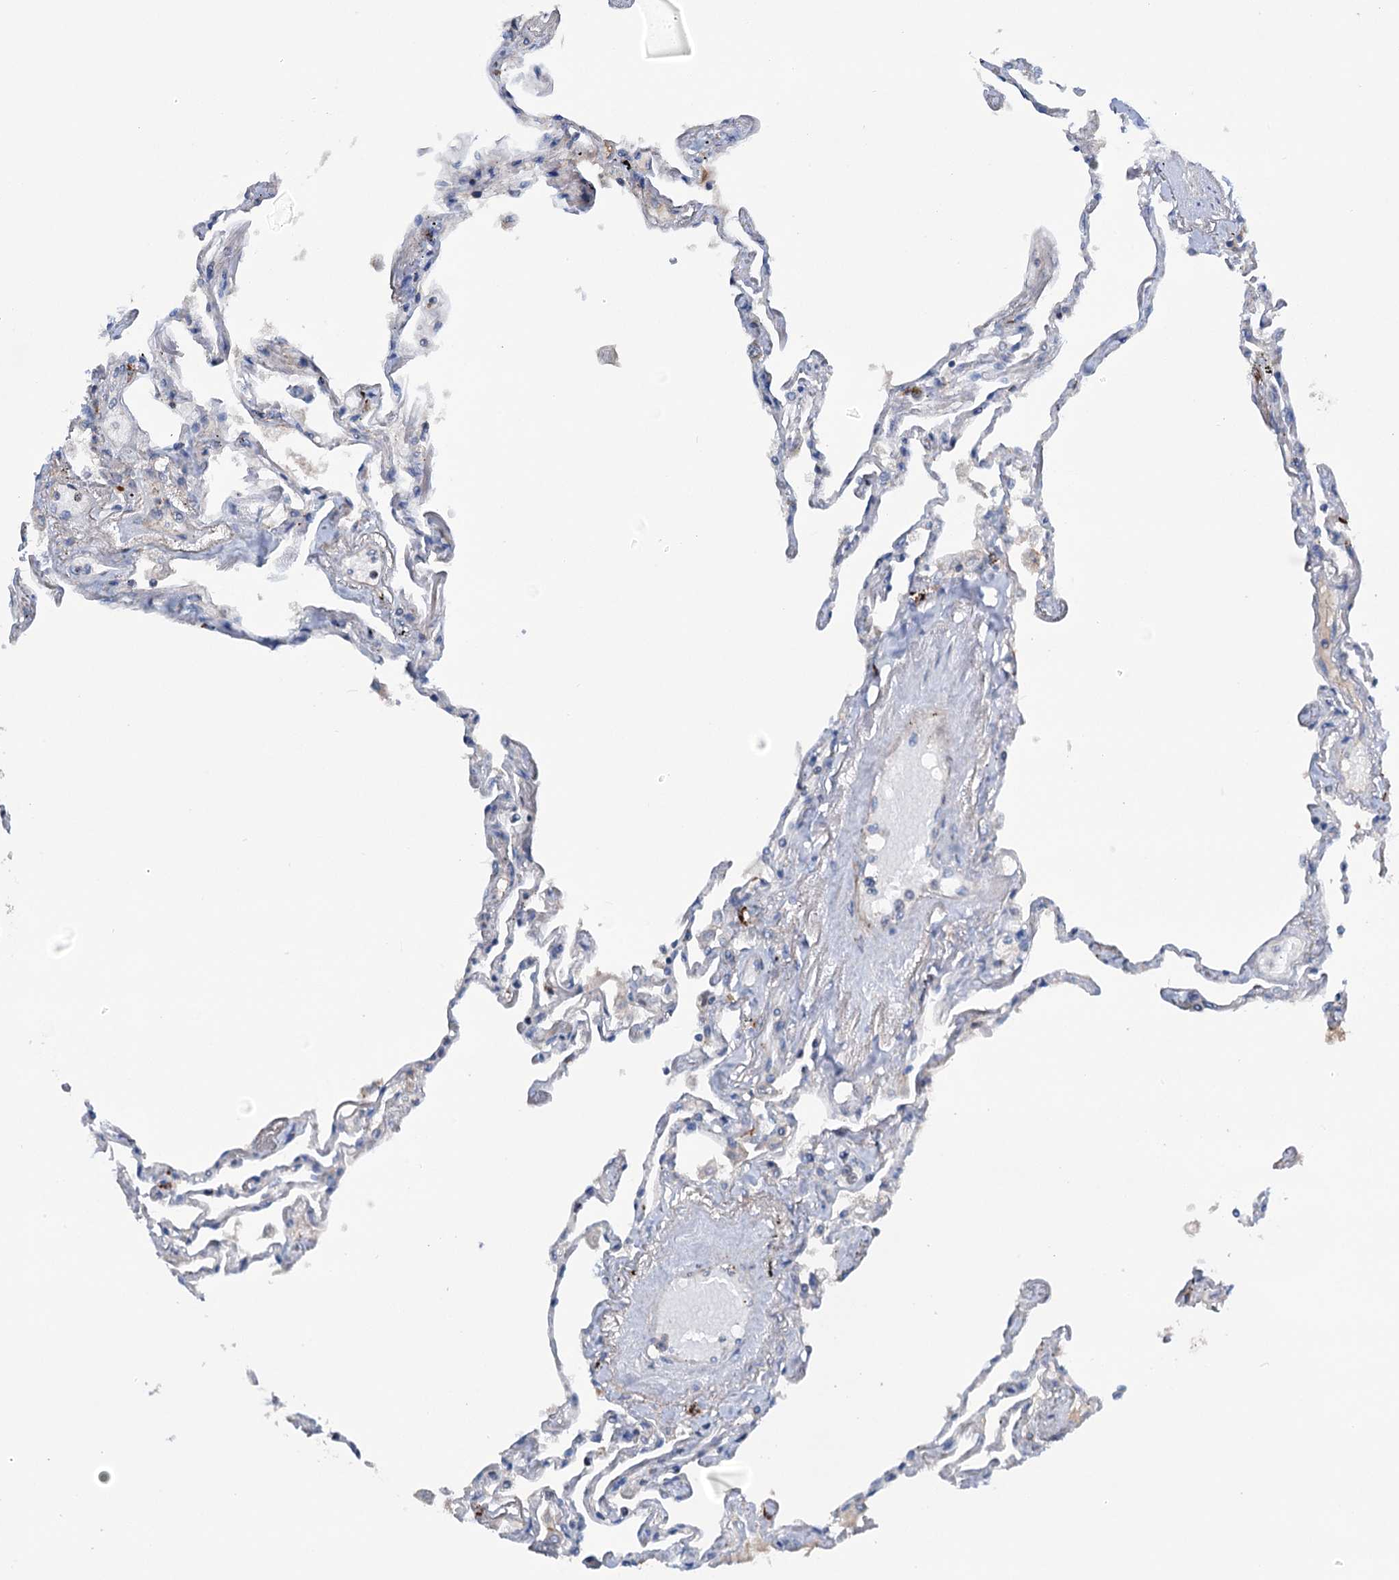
{"staining": {"intensity": "weak", "quantity": "<25%", "location": "cytoplasmic/membranous"}, "tissue": "lung", "cell_type": "Alveolar cells", "image_type": "normal", "snomed": [{"axis": "morphology", "description": "Normal tissue, NOS"}, {"axis": "topography", "description": "Lung"}], "caption": "There is no significant staining in alveolar cells of lung. (DAB (3,3'-diaminobenzidine) IHC with hematoxylin counter stain).", "gene": "NCAPD2", "patient": {"sex": "female", "age": 67}}